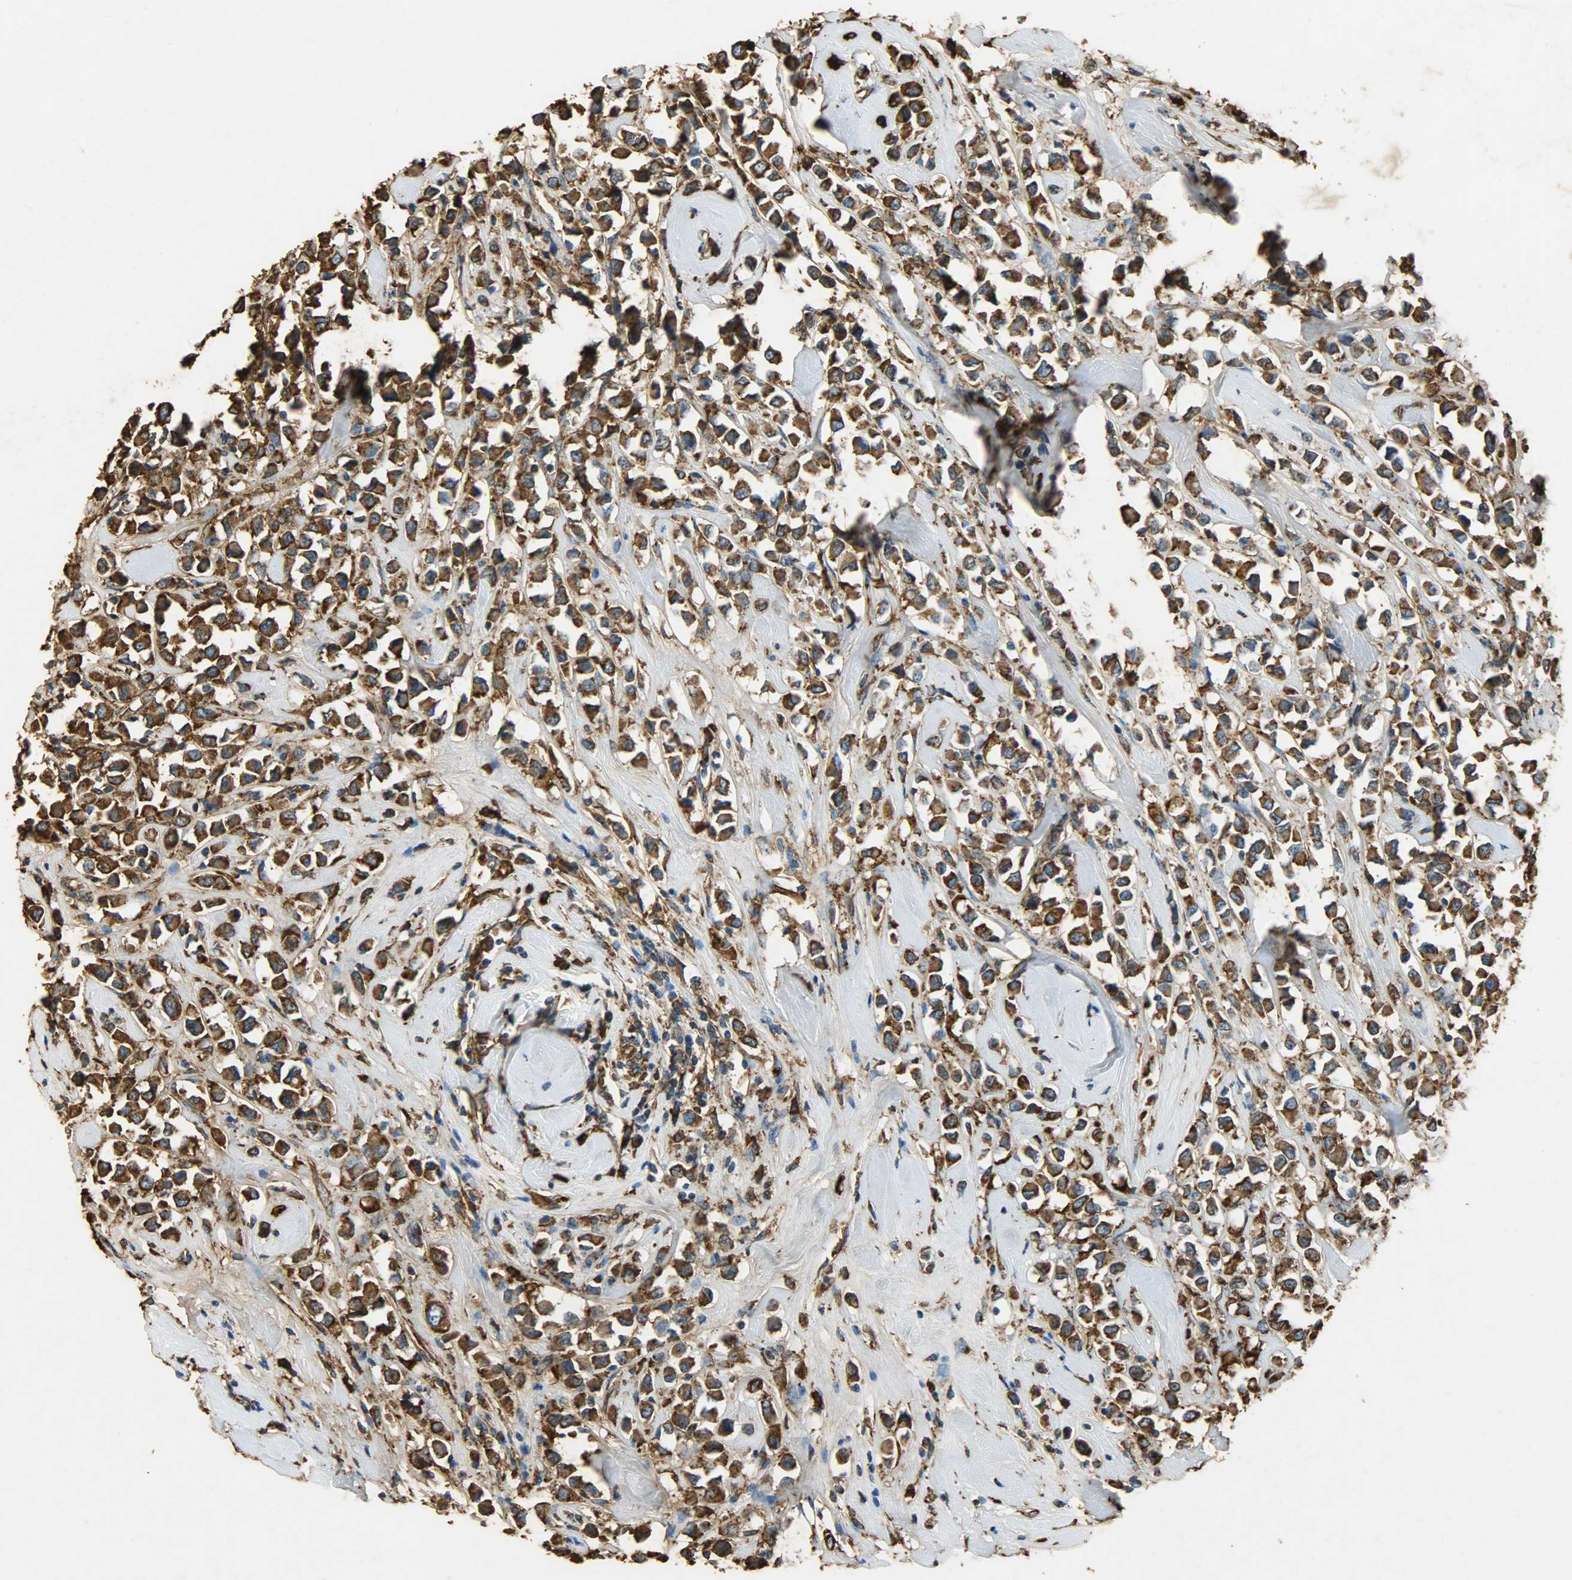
{"staining": {"intensity": "moderate", "quantity": ">75%", "location": "cytoplasmic/membranous"}, "tissue": "breast cancer", "cell_type": "Tumor cells", "image_type": "cancer", "snomed": [{"axis": "morphology", "description": "Duct carcinoma"}, {"axis": "topography", "description": "Breast"}], "caption": "About >75% of tumor cells in human breast cancer (intraductal carcinoma) show moderate cytoplasmic/membranous protein positivity as visualized by brown immunohistochemical staining.", "gene": "HSP90B1", "patient": {"sex": "female", "age": 61}}